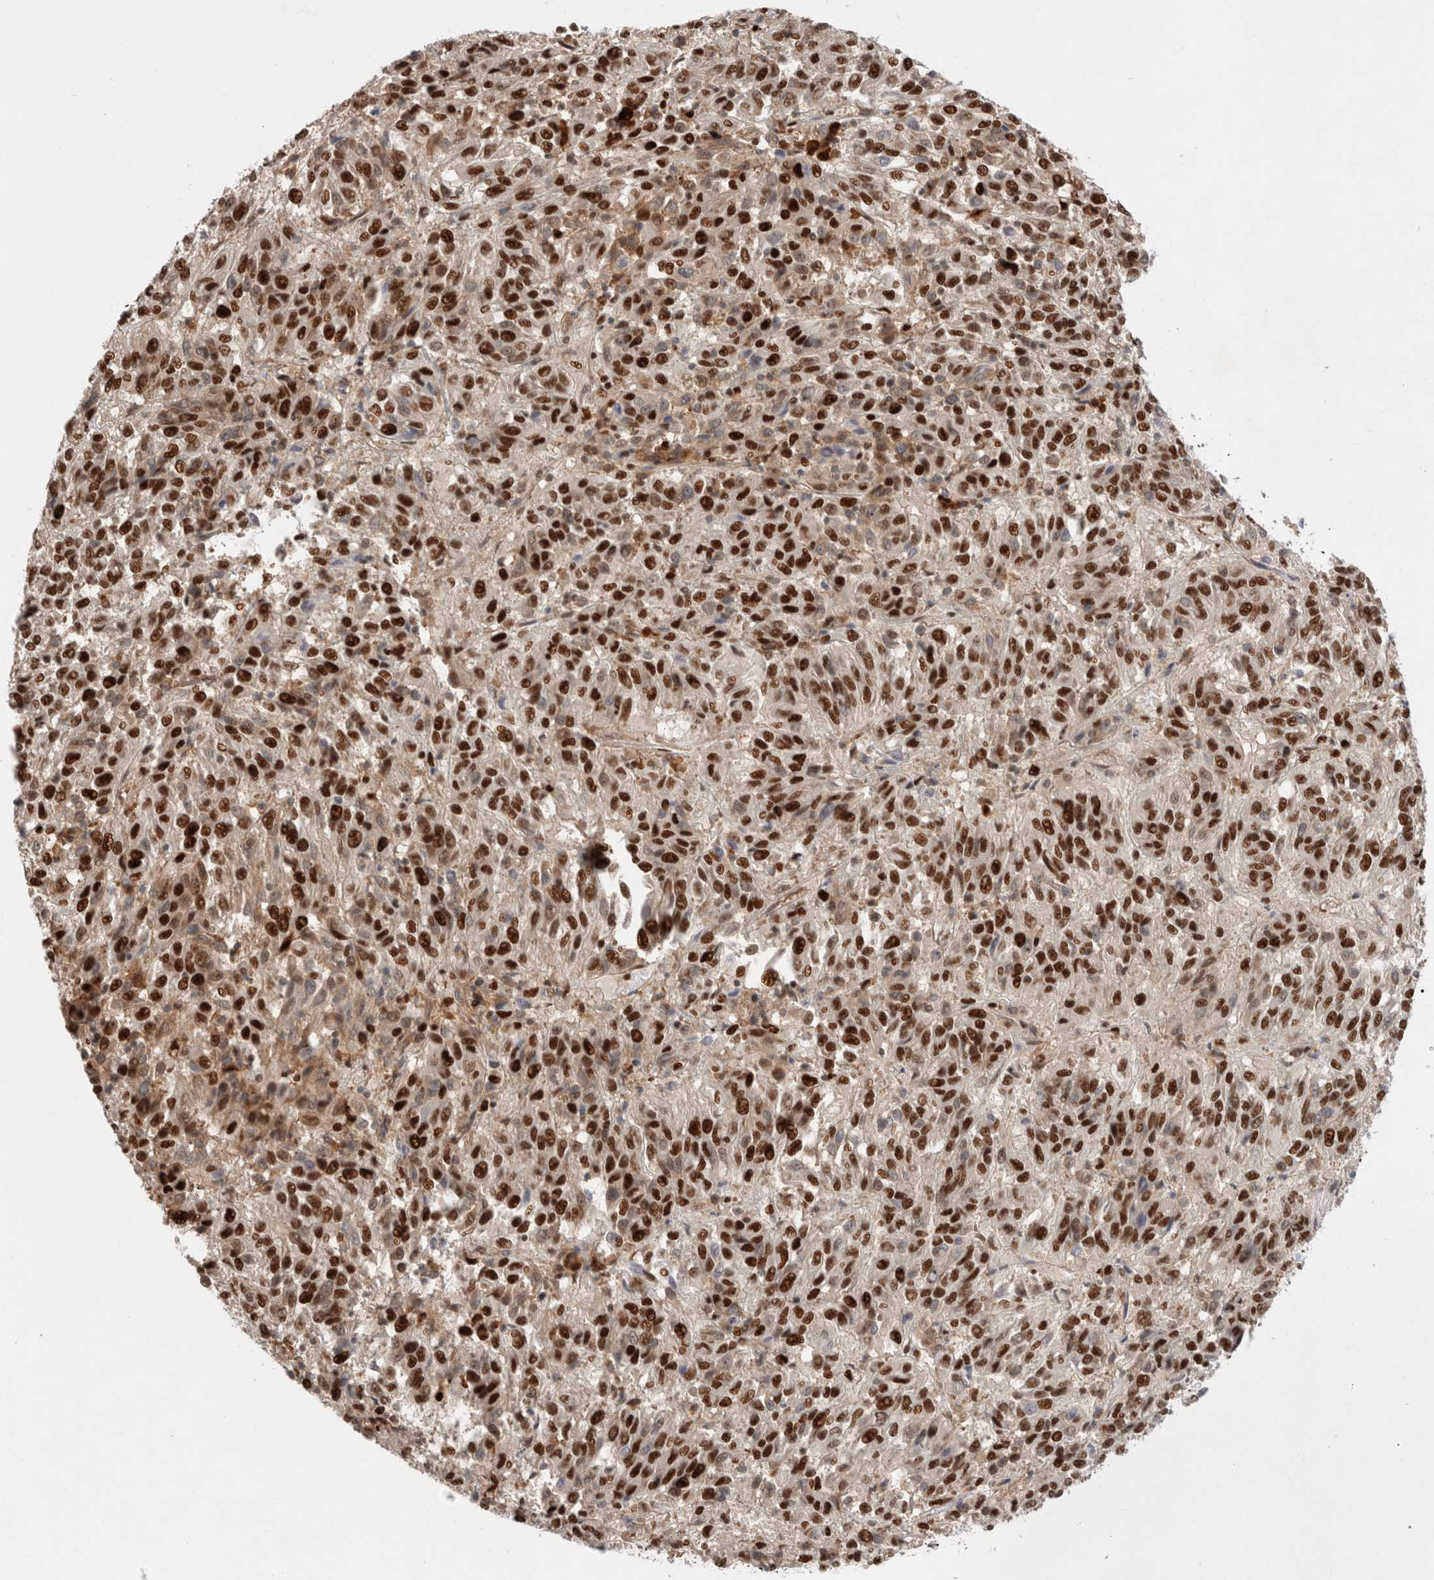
{"staining": {"intensity": "strong", "quantity": ">75%", "location": "nuclear"}, "tissue": "melanoma", "cell_type": "Tumor cells", "image_type": "cancer", "snomed": [{"axis": "morphology", "description": "Malignant melanoma, Metastatic site"}, {"axis": "topography", "description": "Lung"}], "caption": "This photomicrograph shows immunohistochemistry (IHC) staining of human melanoma, with high strong nuclear expression in about >75% of tumor cells.", "gene": "TCF4", "patient": {"sex": "male", "age": 64}}